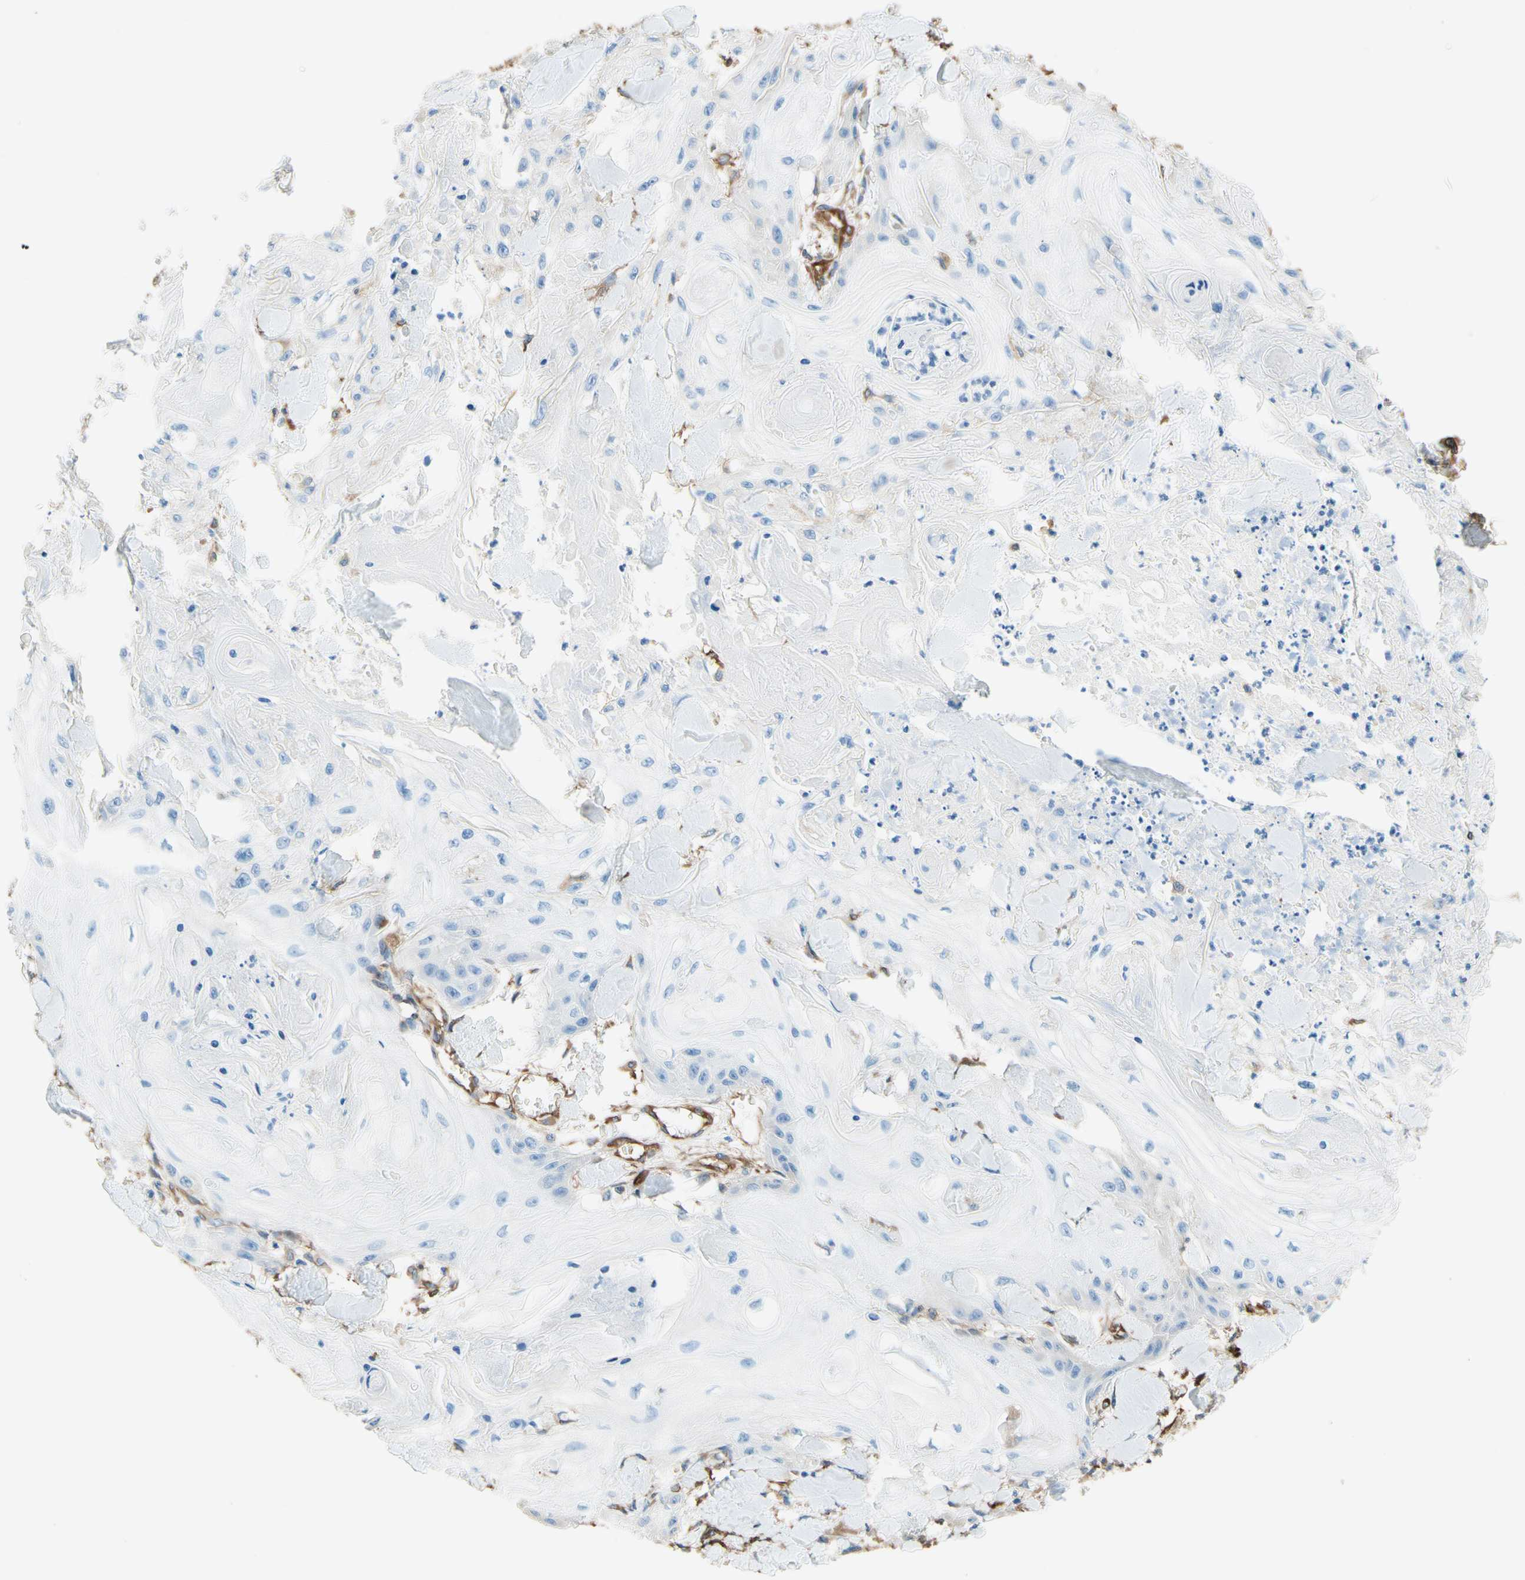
{"staining": {"intensity": "negative", "quantity": "none", "location": "none"}, "tissue": "skin cancer", "cell_type": "Tumor cells", "image_type": "cancer", "snomed": [{"axis": "morphology", "description": "Squamous cell carcinoma, NOS"}, {"axis": "topography", "description": "Skin"}], "caption": "Immunohistochemical staining of human skin cancer displays no significant expression in tumor cells.", "gene": "DPYSL3", "patient": {"sex": "male", "age": 74}}